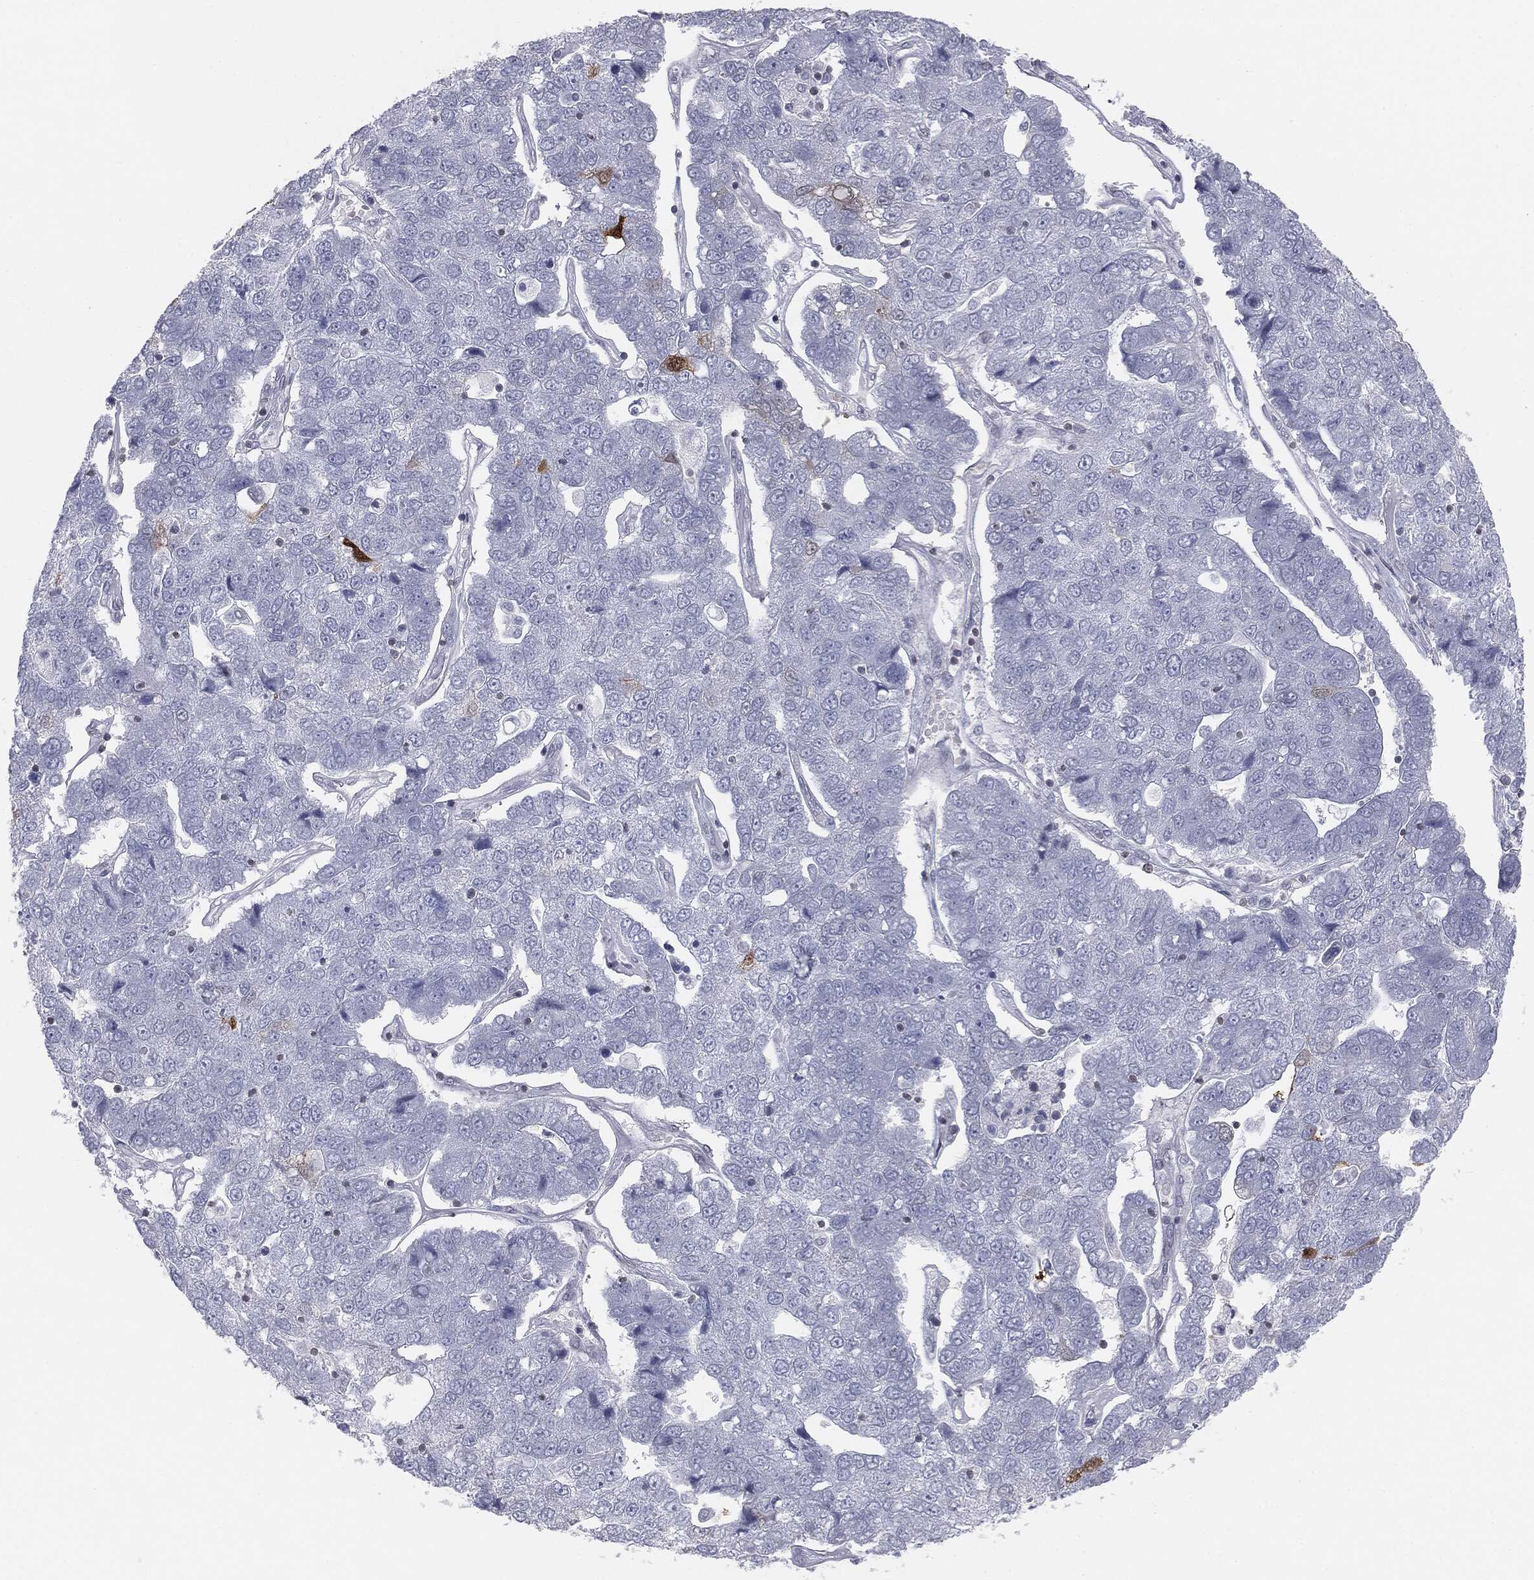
{"staining": {"intensity": "moderate", "quantity": "<25%", "location": "cytoplasmic/membranous,nuclear"}, "tissue": "pancreatic cancer", "cell_type": "Tumor cells", "image_type": "cancer", "snomed": [{"axis": "morphology", "description": "Adenocarcinoma, NOS"}, {"axis": "topography", "description": "Pancreas"}], "caption": "Protein expression analysis of adenocarcinoma (pancreatic) displays moderate cytoplasmic/membranous and nuclear positivity in approximately <25% of tumor cells.", "gene": "ALDOB", "patient": {"sex": "female", "age": 61}}